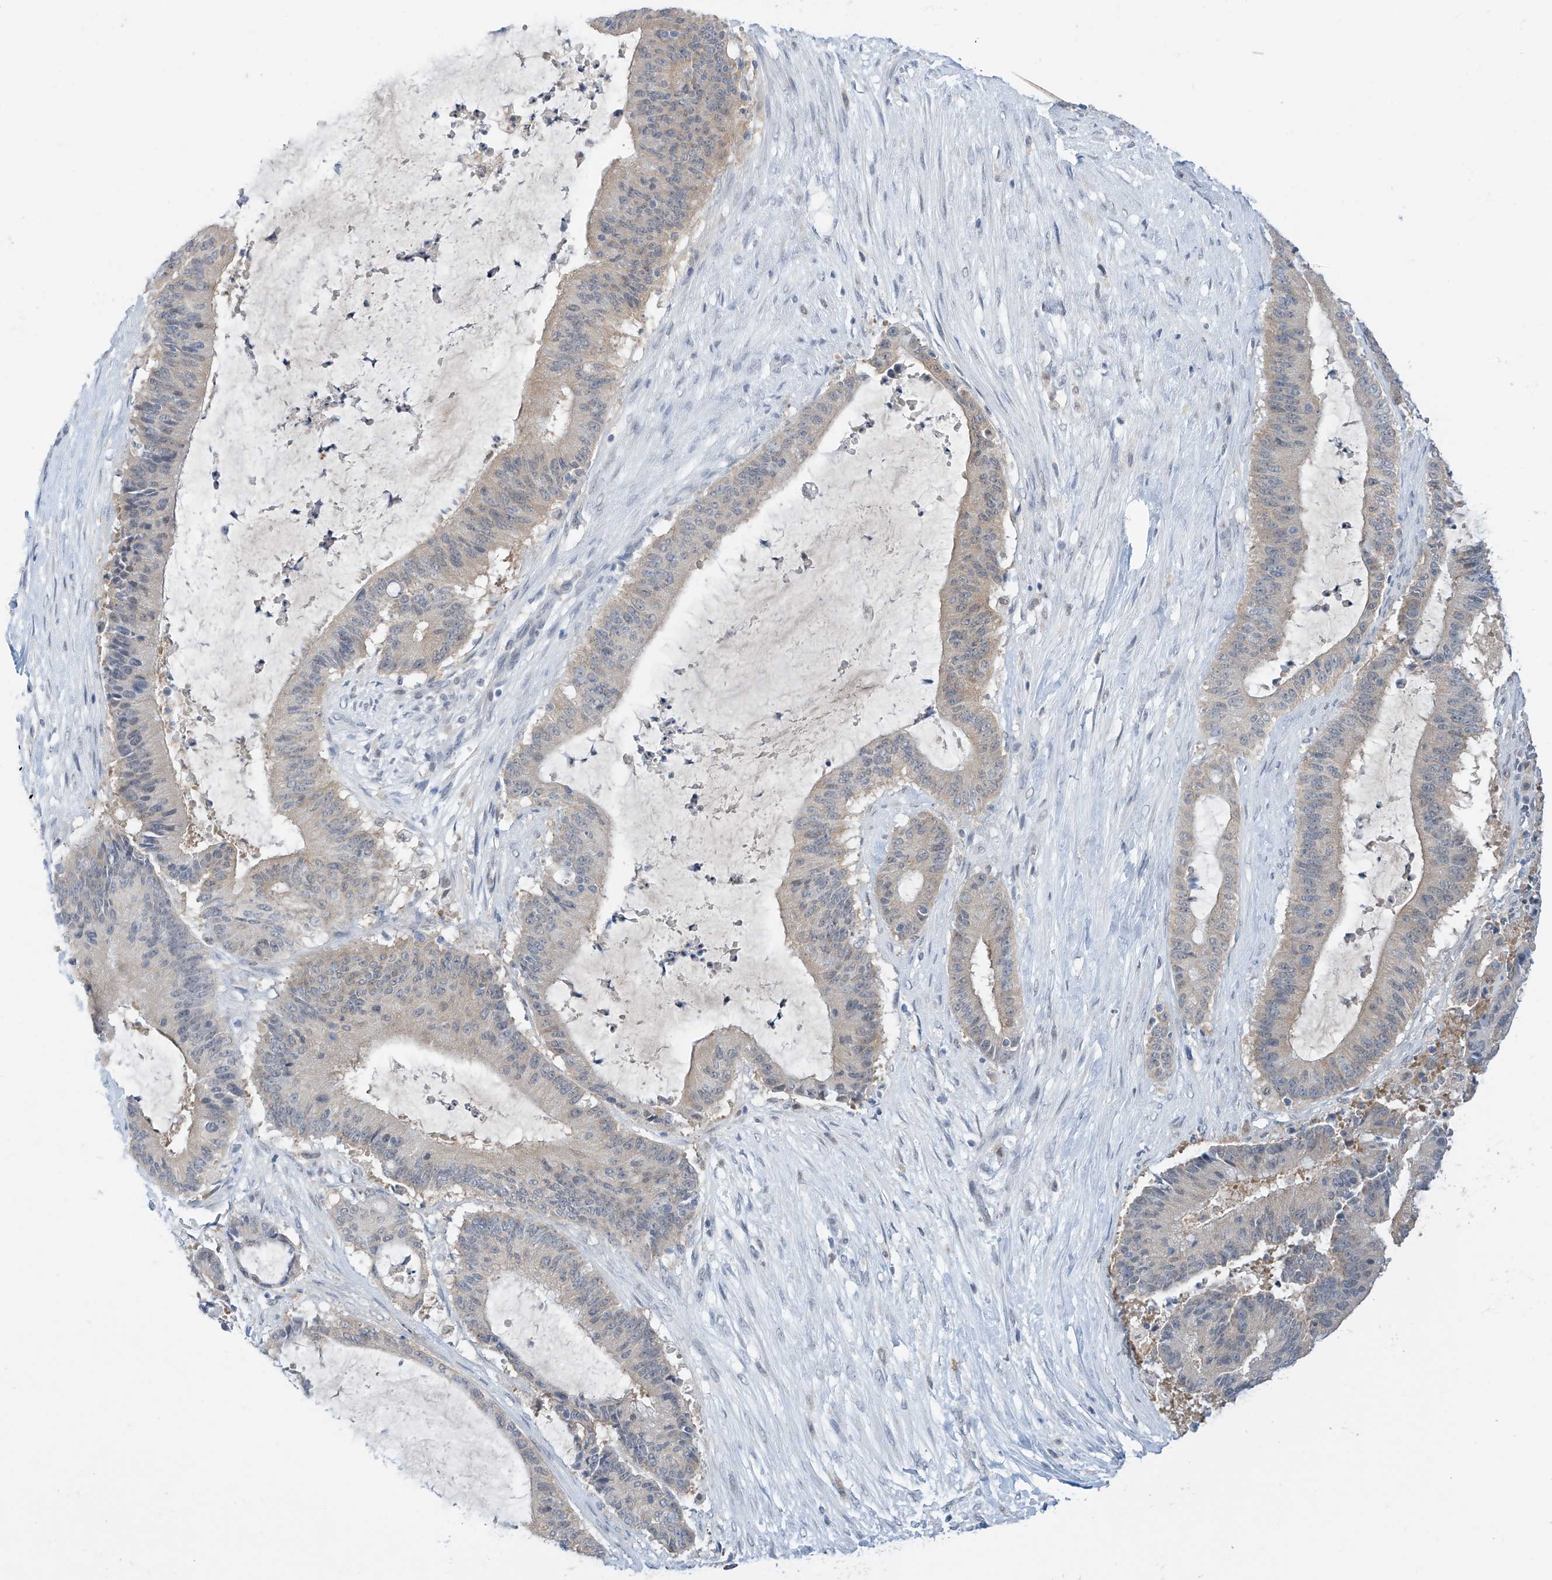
{"staining": {"intensity": "weak", "quantity": "<25%", "location": "cytoplasmic/membranous"}, "tissue": "liver cancer", "cell_type": "Tumor cells", "image_type": "cancer", "snomed": [{"axis": "morphology", "description": "Normal tissue, NOS"}, {"axis": "morphology", "description": "Cholangiocarcinoma"}, {"axis": "topography", "description": "Liver"}, {"axis": "topography", "description": "Peripheral nerve tissue"}], "caption": "The histopathology image demonstrates no significant staining in tumor cells of cholangiocarcinoma (liver).", "gene": "APLF", "patient": {"sex": "female", "age": 73}}